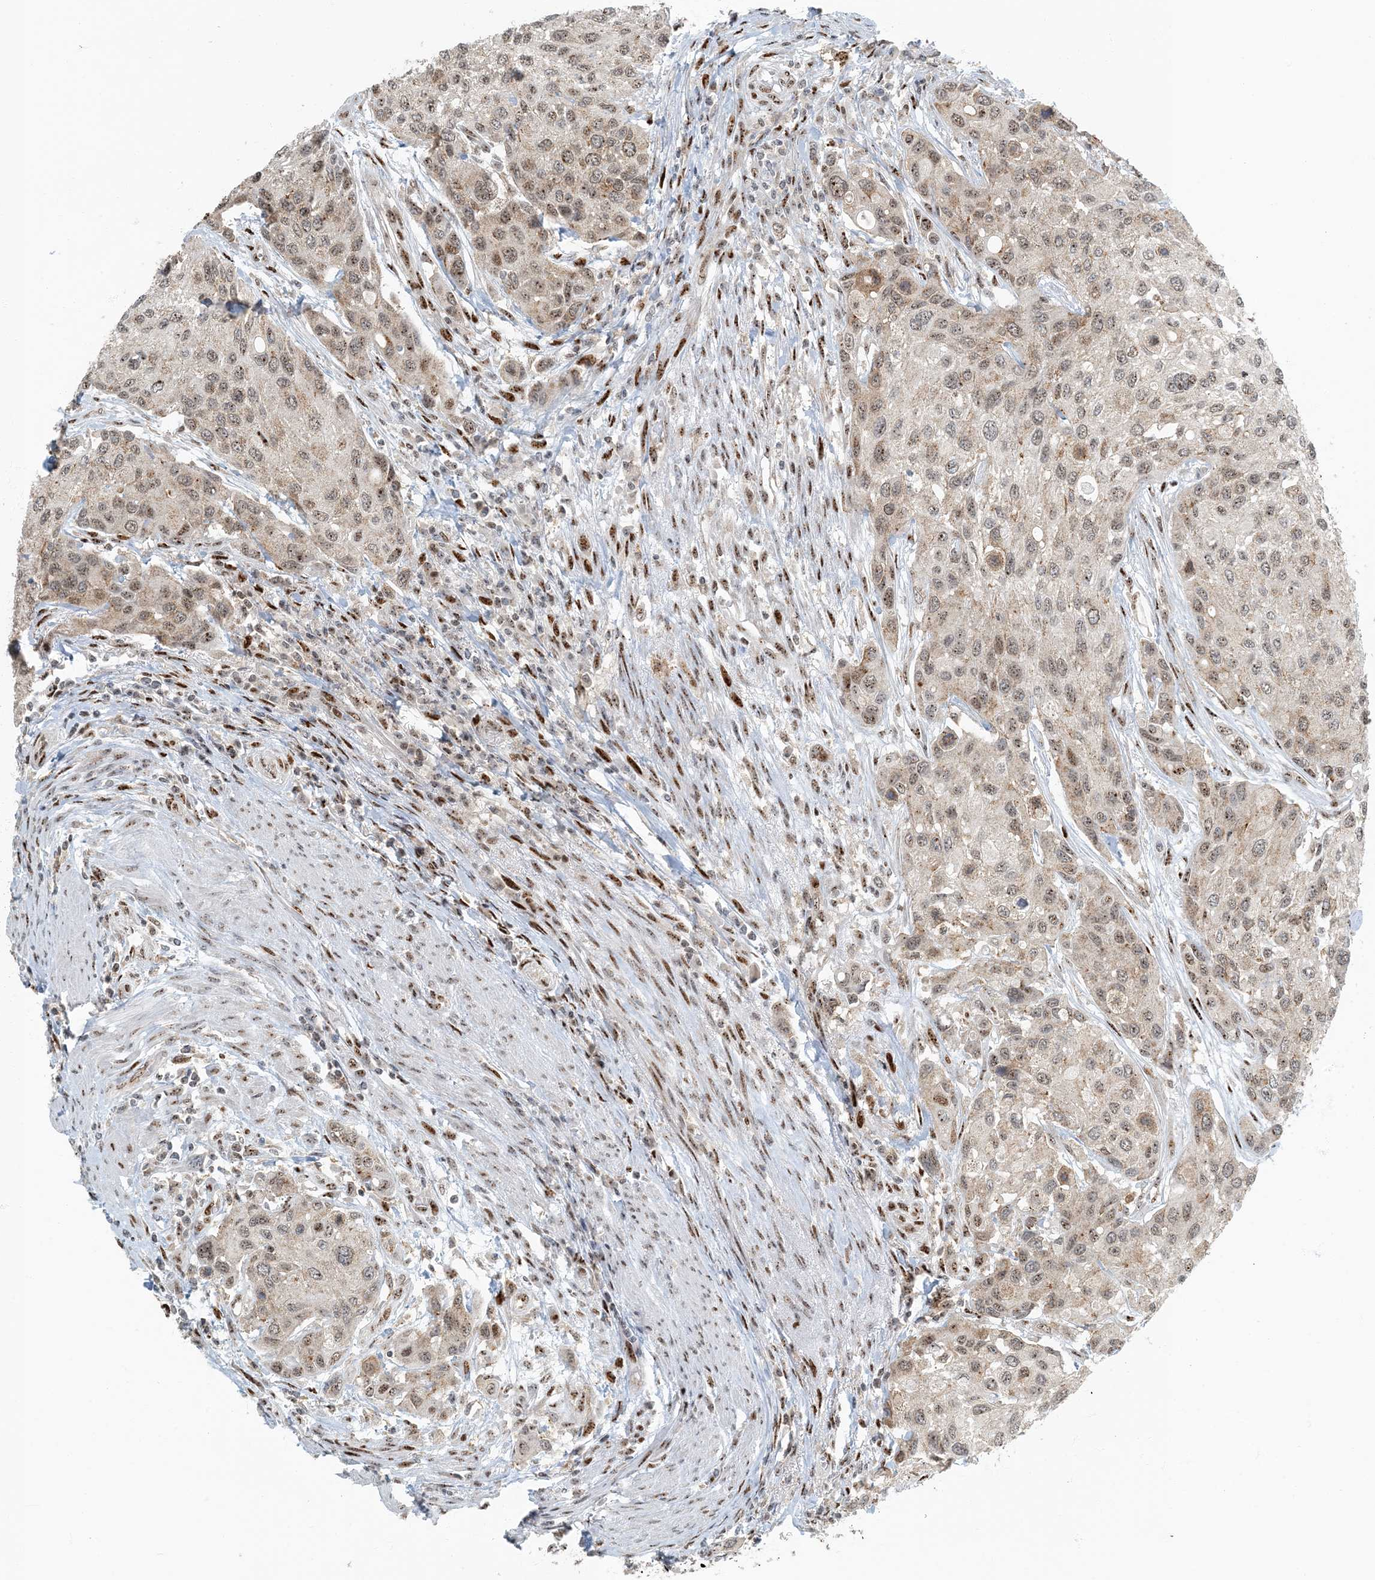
{"staining": {"intensity": "weak", "quantity": "25%-75%", "location": "cytoplasmic/membranous,nuclear"}, "tissue": "urothelial cancer", "cell_type": "Tumor cells", "image_type": "cancer", "snomed": [{"axis": "morphology", "description": "Normal tissue, NOS"}, {"axis": "morphology", "description": "Urothelial carcinoma, High grade"}, {"axis": "topography", "description": "Vascular tissue"}, {"axis": "topography", "description": "Urinary bladder"}], "caption": "The micrograph displays a brown stain indicating the presence of a protein in the cytoplasmic/membranous and nuclear of tumor cells in urothelial carcinoma (high-grade).", "gene": "MBD1", "patient": {"sex": "female", "age": 56}}